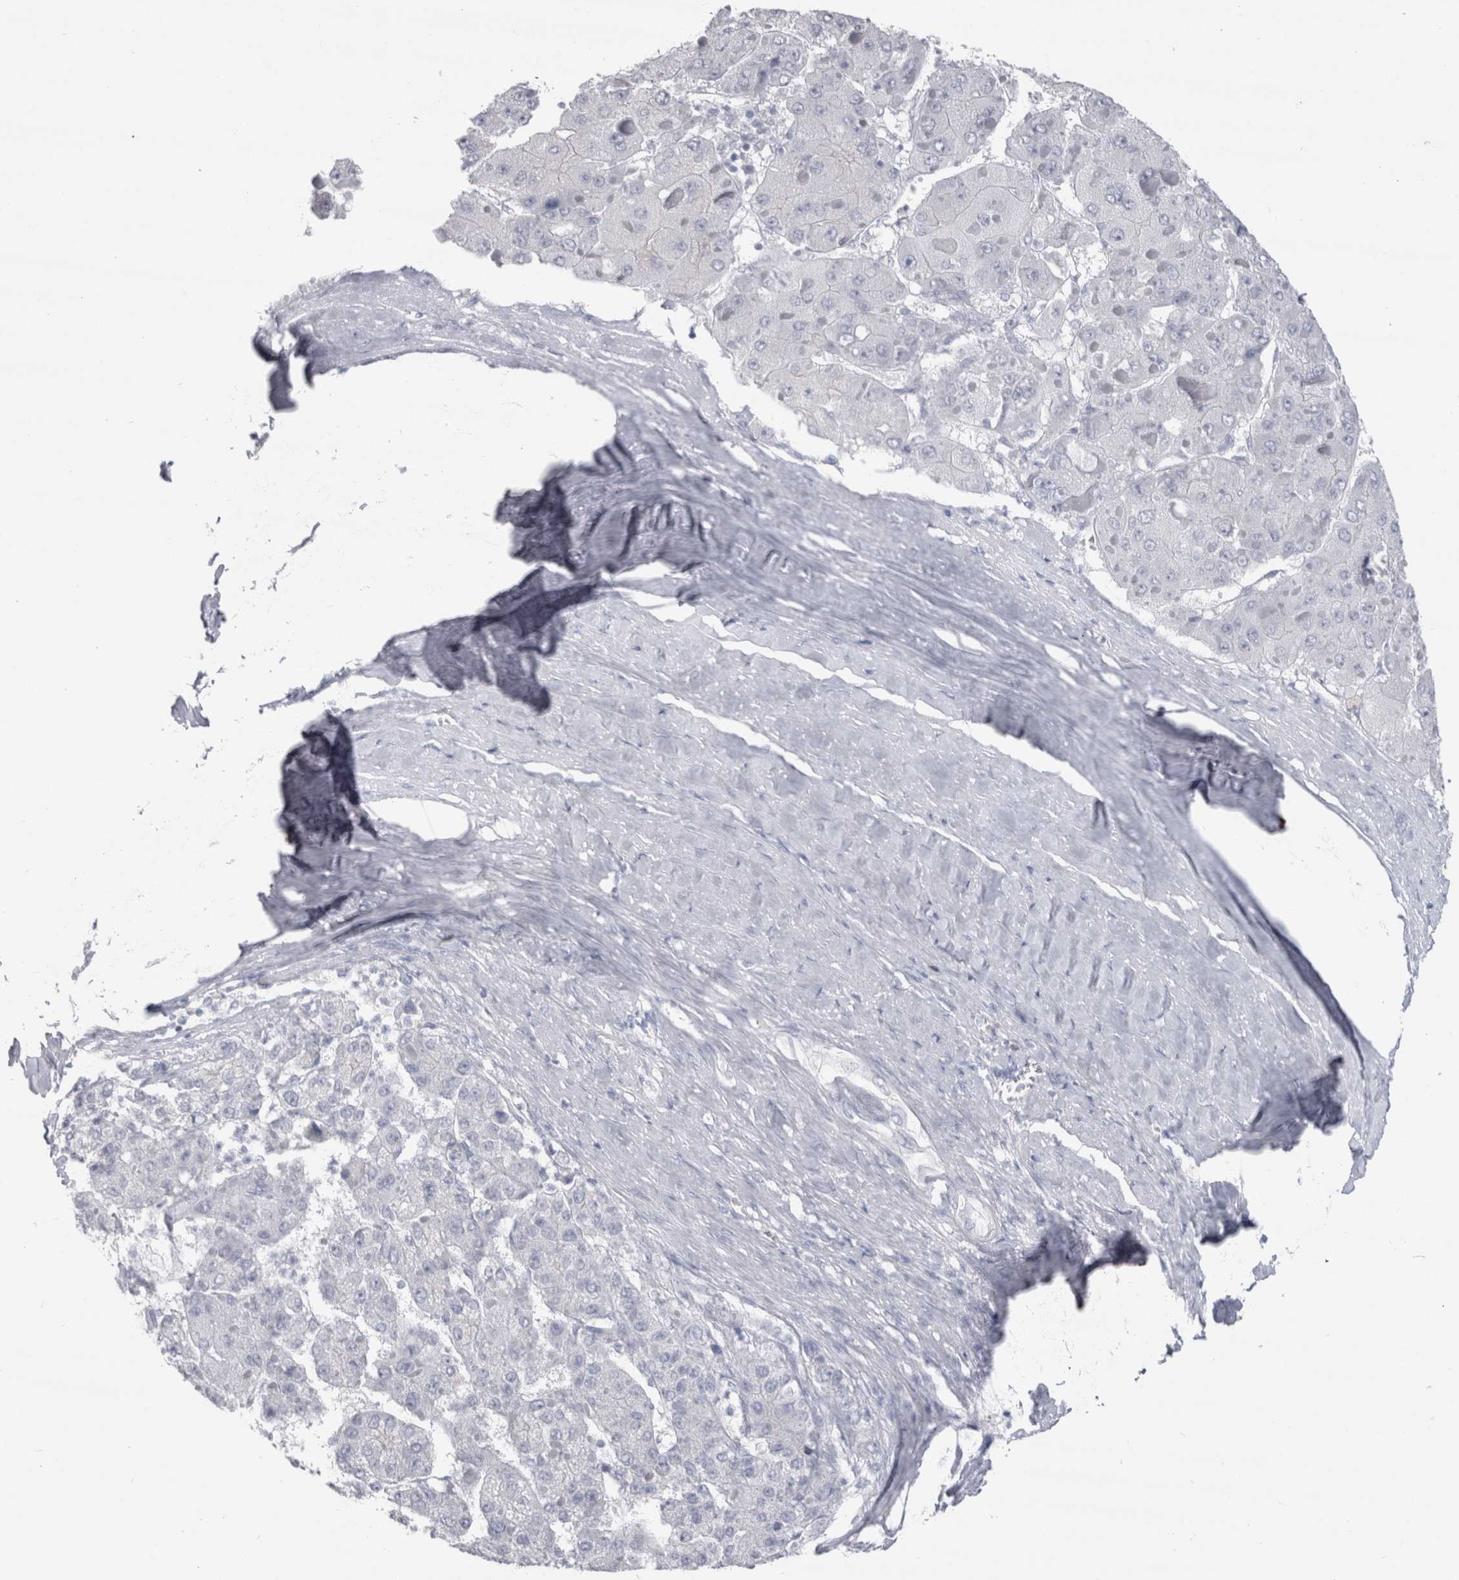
{"staining": {"intensity": "negative", "quantity": "none", "location": "none"}, "tissue": "liver cancer", "cell_type": "Tumor cells", "image_type": "cancer", "snomed": [{"axis": "morphology", "description": "Carcinoma, Hepatocellular, NOS"}, {"axis": "topography", "description": "Liver"}], "caption": "Immunohistochemistry (IHC) of hepatocellular carcinoma (liver) demonstrates no staining in tumor cells.", "gene": "CDH17", "patient": {"sex": "female", "age": 73}}